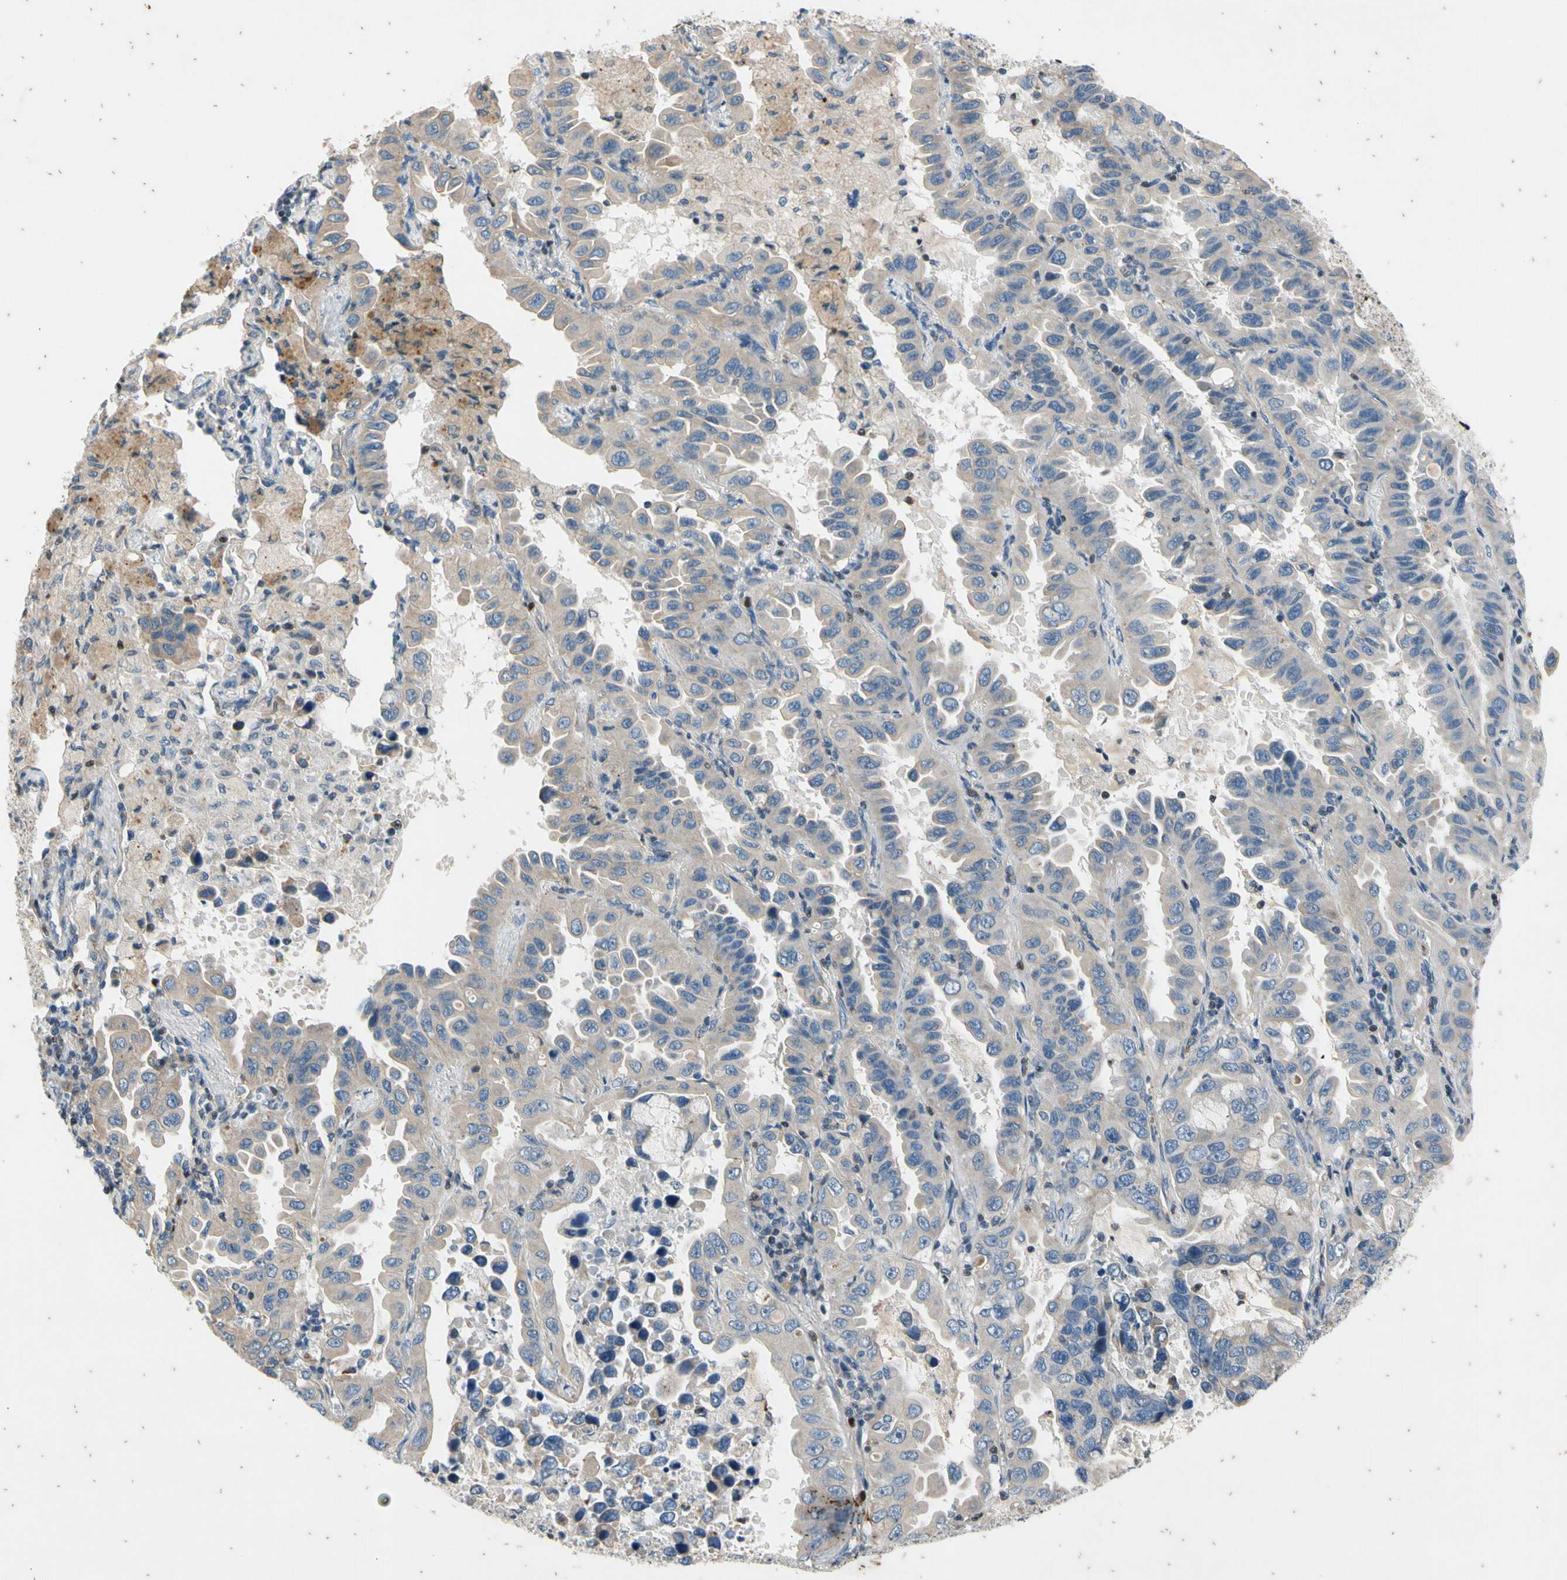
{"staining": {"intensity": "negative", "quantity": "none", "location": "none"}, "tissue": "lung cancer", "cell_type": "Tumor cells", "image_type": "cancer", "snomed": [{"axis": "morphology", "description": "Adenocarcinoma, NOS"}, {"axis": "topography", "description": "Lung"}], "caption": "High power microscopy histopathology image of an immunohistochemistry (IHC) image of adenocarcinoma (lung), revealing no significant staining in tumor cells. (Immunohistochemistry (ihc), brightfield microscopy, high magnification).", "gene": "TBX21", "patient": {"sex": "male", "age": 64}}